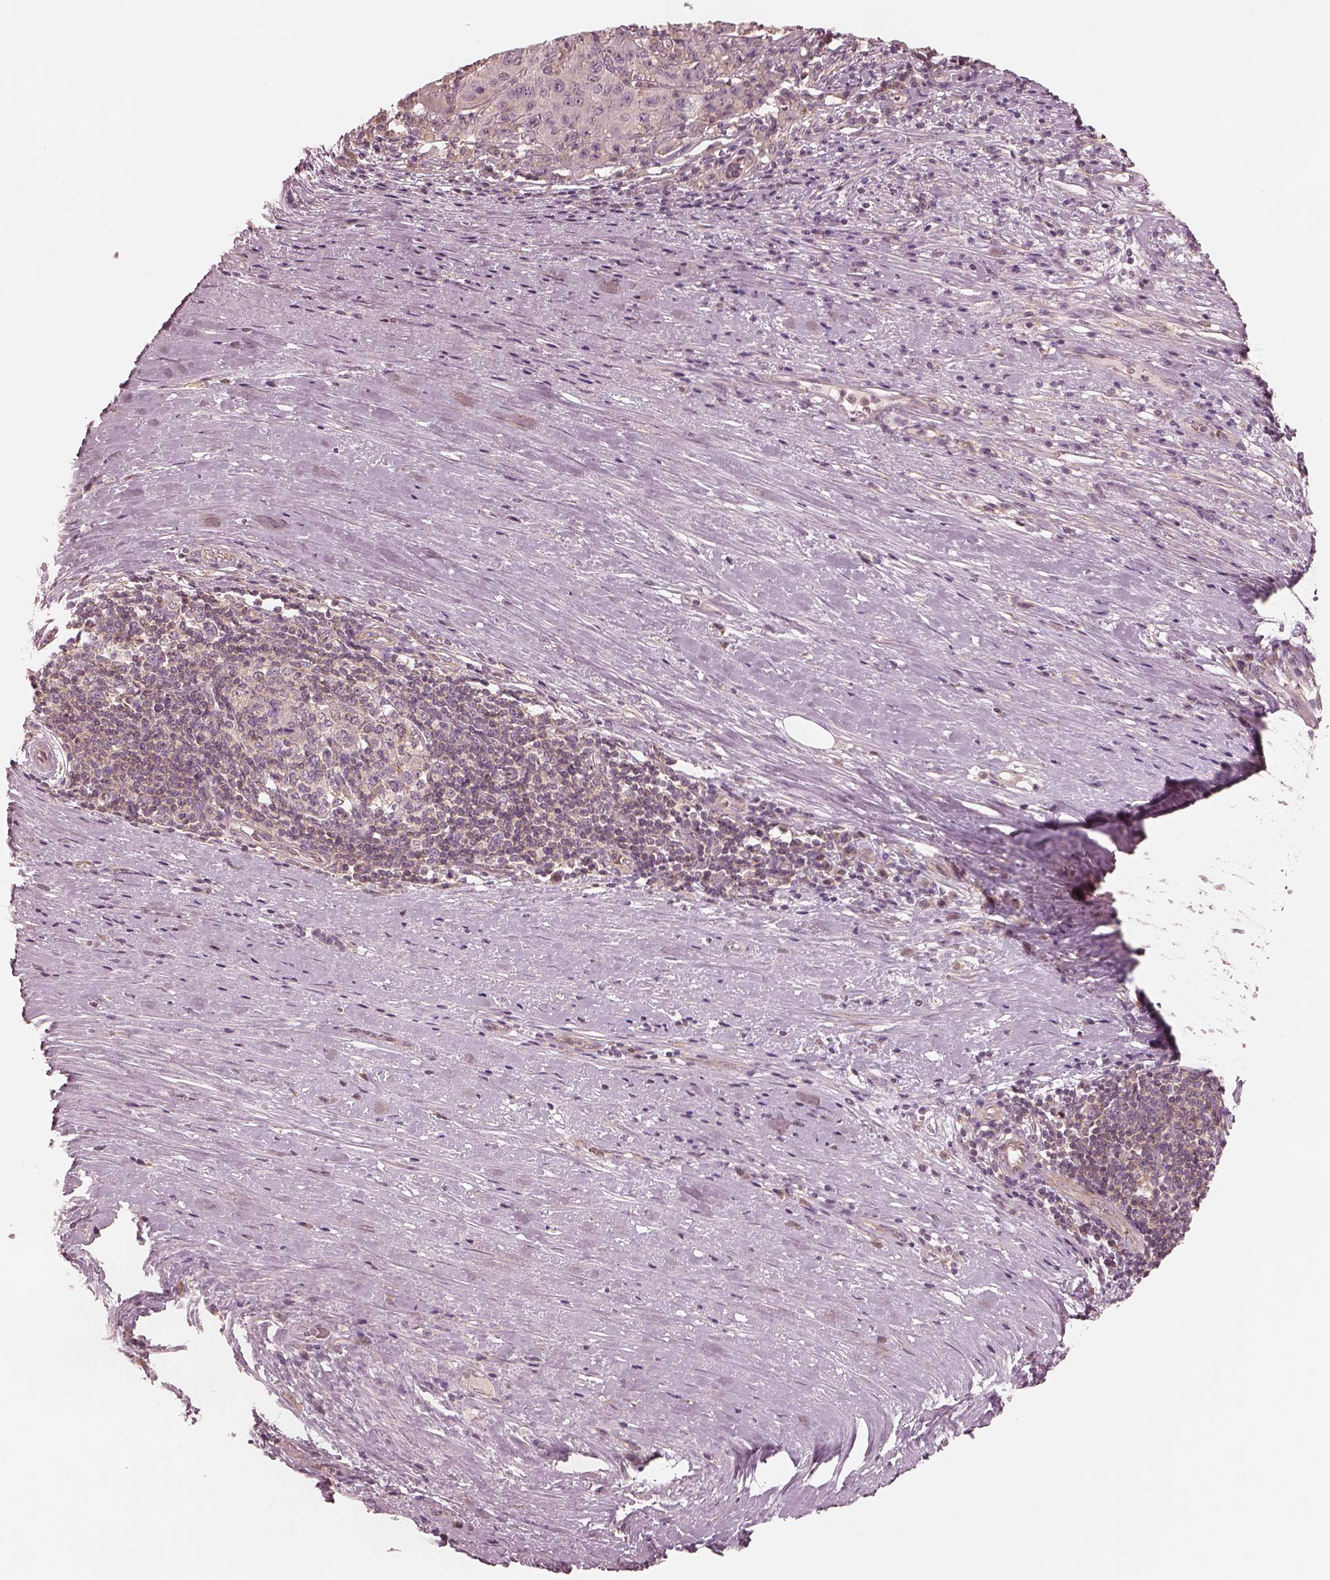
{"staining": {"intensity": "negative", "quantity": "none", "location": "none"}, "tissue": "pancreatic cancer", "cell_type": "Tumor cells", "image_type": "cancer", "snomed": [{"axis": "morphology", "description": "Adenocarcinoma, NOS"}, {"axis": "topography", "description": "Pancreas"}], "caption": "DAB (3,3'-diaminobenzidine) immunohistochemical staining of adenocarcinoma (pancreatic) demonstrates no significant staining in tumor cells. (Stains: DAB (3,3'-diaminobenzidine) IHC with hematoxylin counter stain, Microscopy: brightfield microscopy at high magnification).", "gene": "PRKACG", "patient": {"sex": "male", "age": 63}}